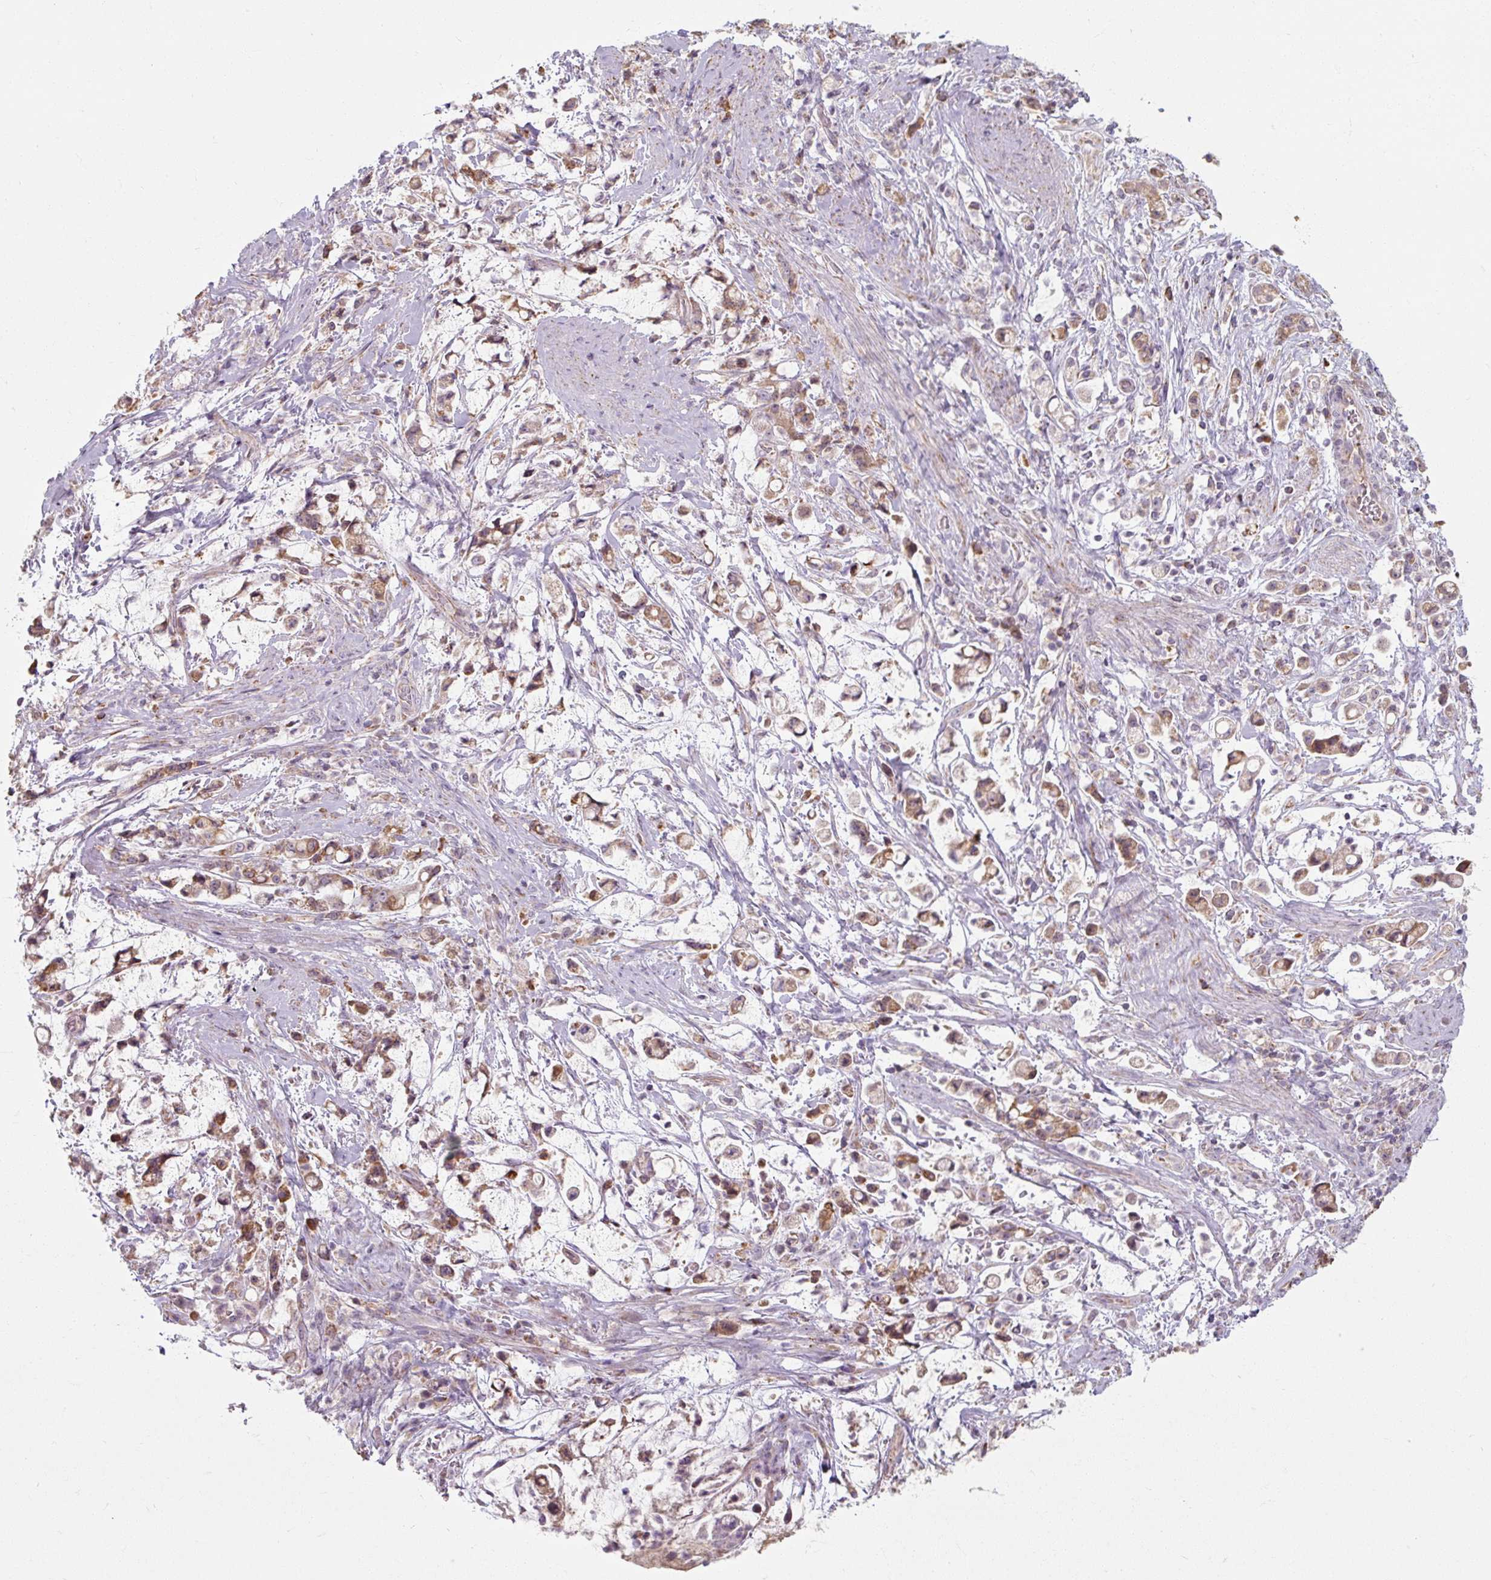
{"staining": {"intensity": "moderate", "quantity": ">75%", "location": "cytoplasmic/membranous"}, "tissue": "stomach cancer", "cell_type": "Tumor cells", "image_type": "cancer", "snomed": [{"axis": "morphology", "description": "Adenocarcinoma, NOS"}, {"axis": "topography", "description": "Stomach"}], "caption": "High-magnification brightfield microscopy of stomach cancer (adenocarcinoma) stained with DAB (3,3'-diaminobenzidine) (brown) and counterstained with hematoxylin (blue). tumor cells exhibit moderate cytoplasmic/membranous positivity is present in approximately>75% of cells. (DAB IHC with brightfield microscopy, high magnification).", "gene": "TSEN54", "patient": {"sex": "female", "age": 60}}